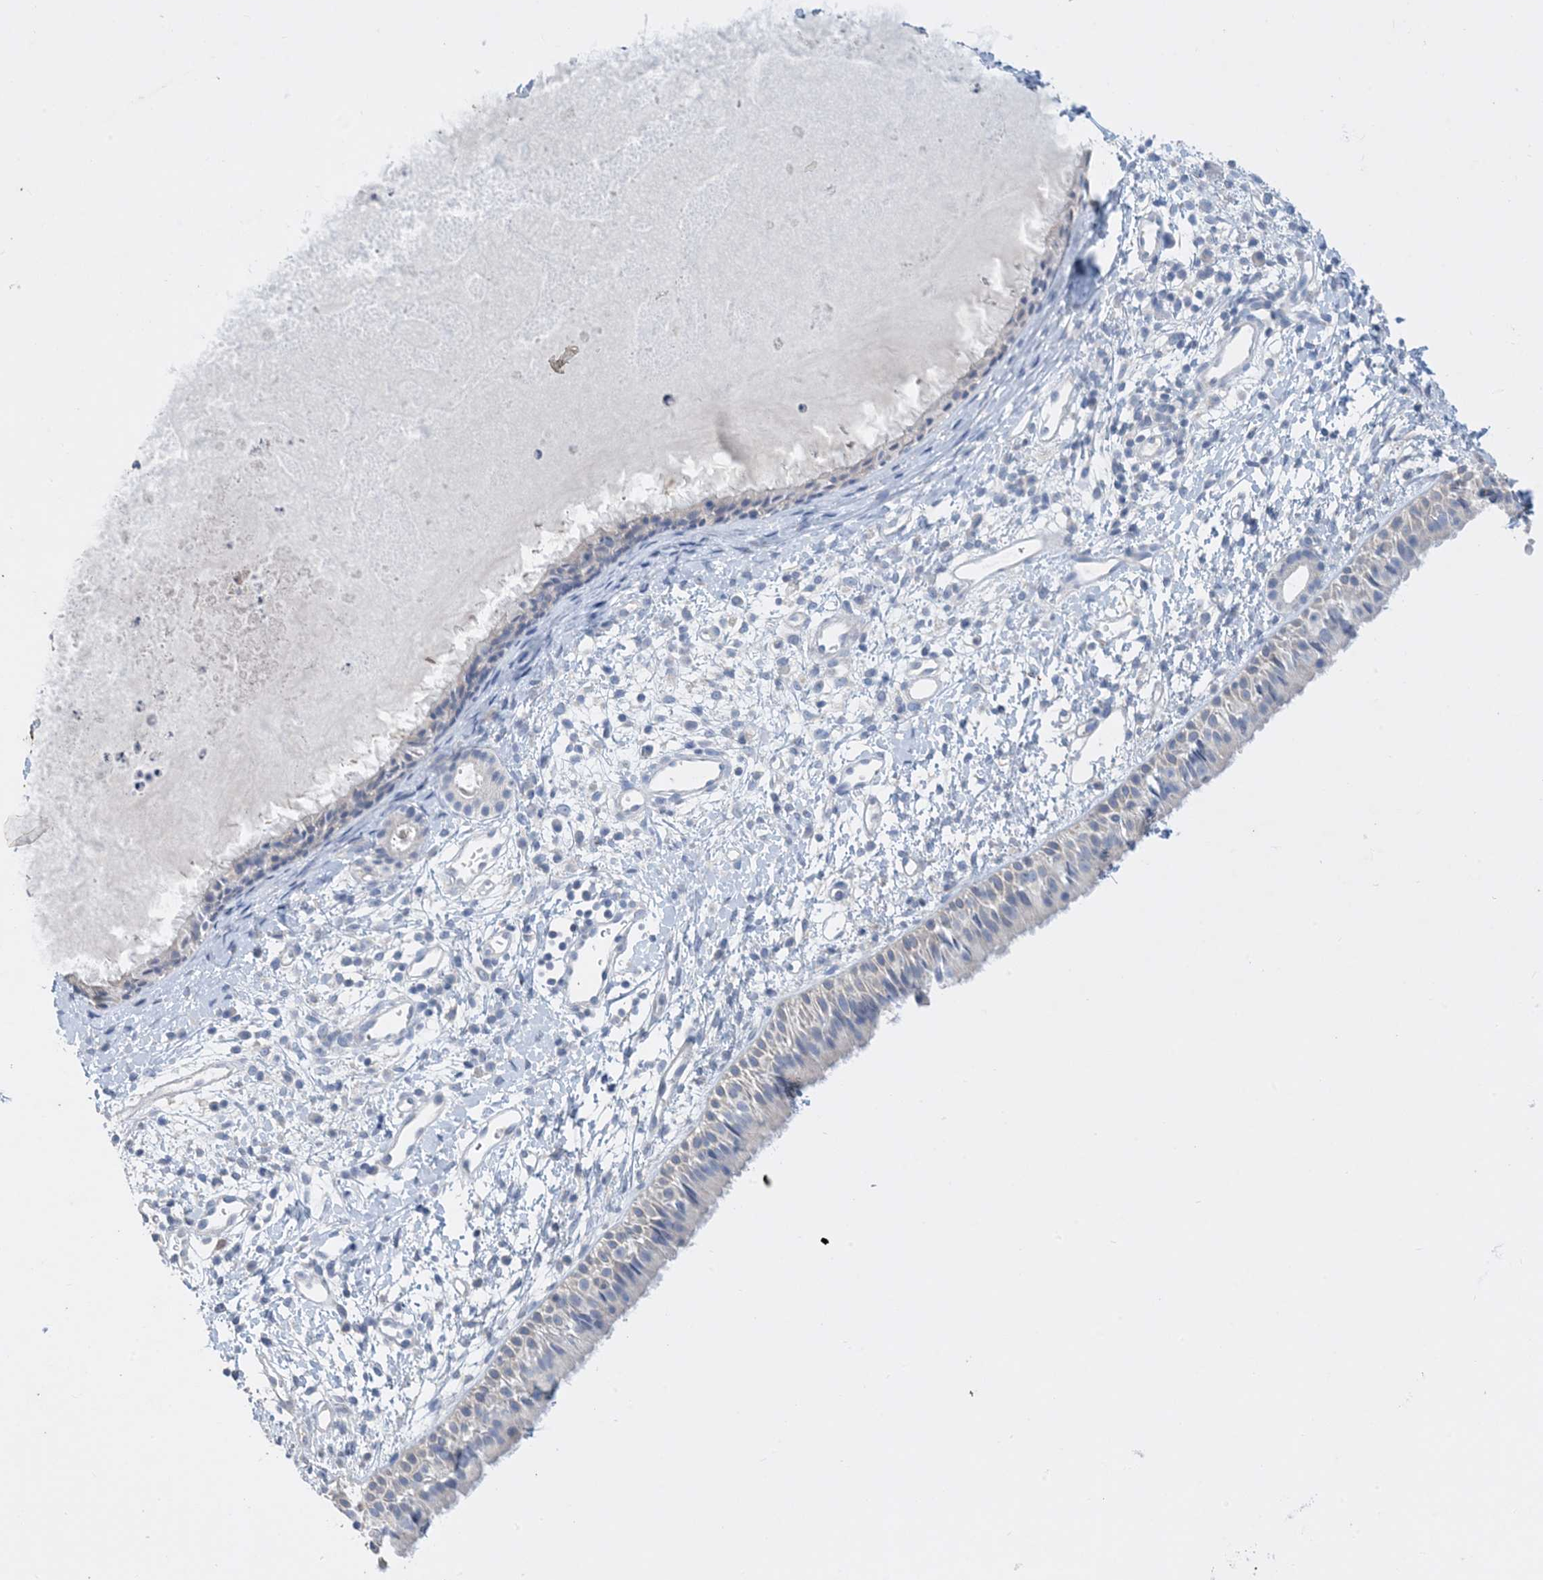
{"staining": {"intensity": "negative", "quantity": "none", "location": "none"}, "tissue": "nasopharynx", "cell_type": "Respiratory epithelial cells", "image_type": "normal", "snomed": [{"axis": "morphology", "description": "Normal tissue, NOS"}, {"axis": "topography", "description": "Nasopharynx"}], "caption": "This is an immunohistochemistry (IHC) image of normal nasopharynx. There is no staining in respiratory epithelial cells.", "gene": "KPRP", "patient": {"sex": "male", "age": 22}}